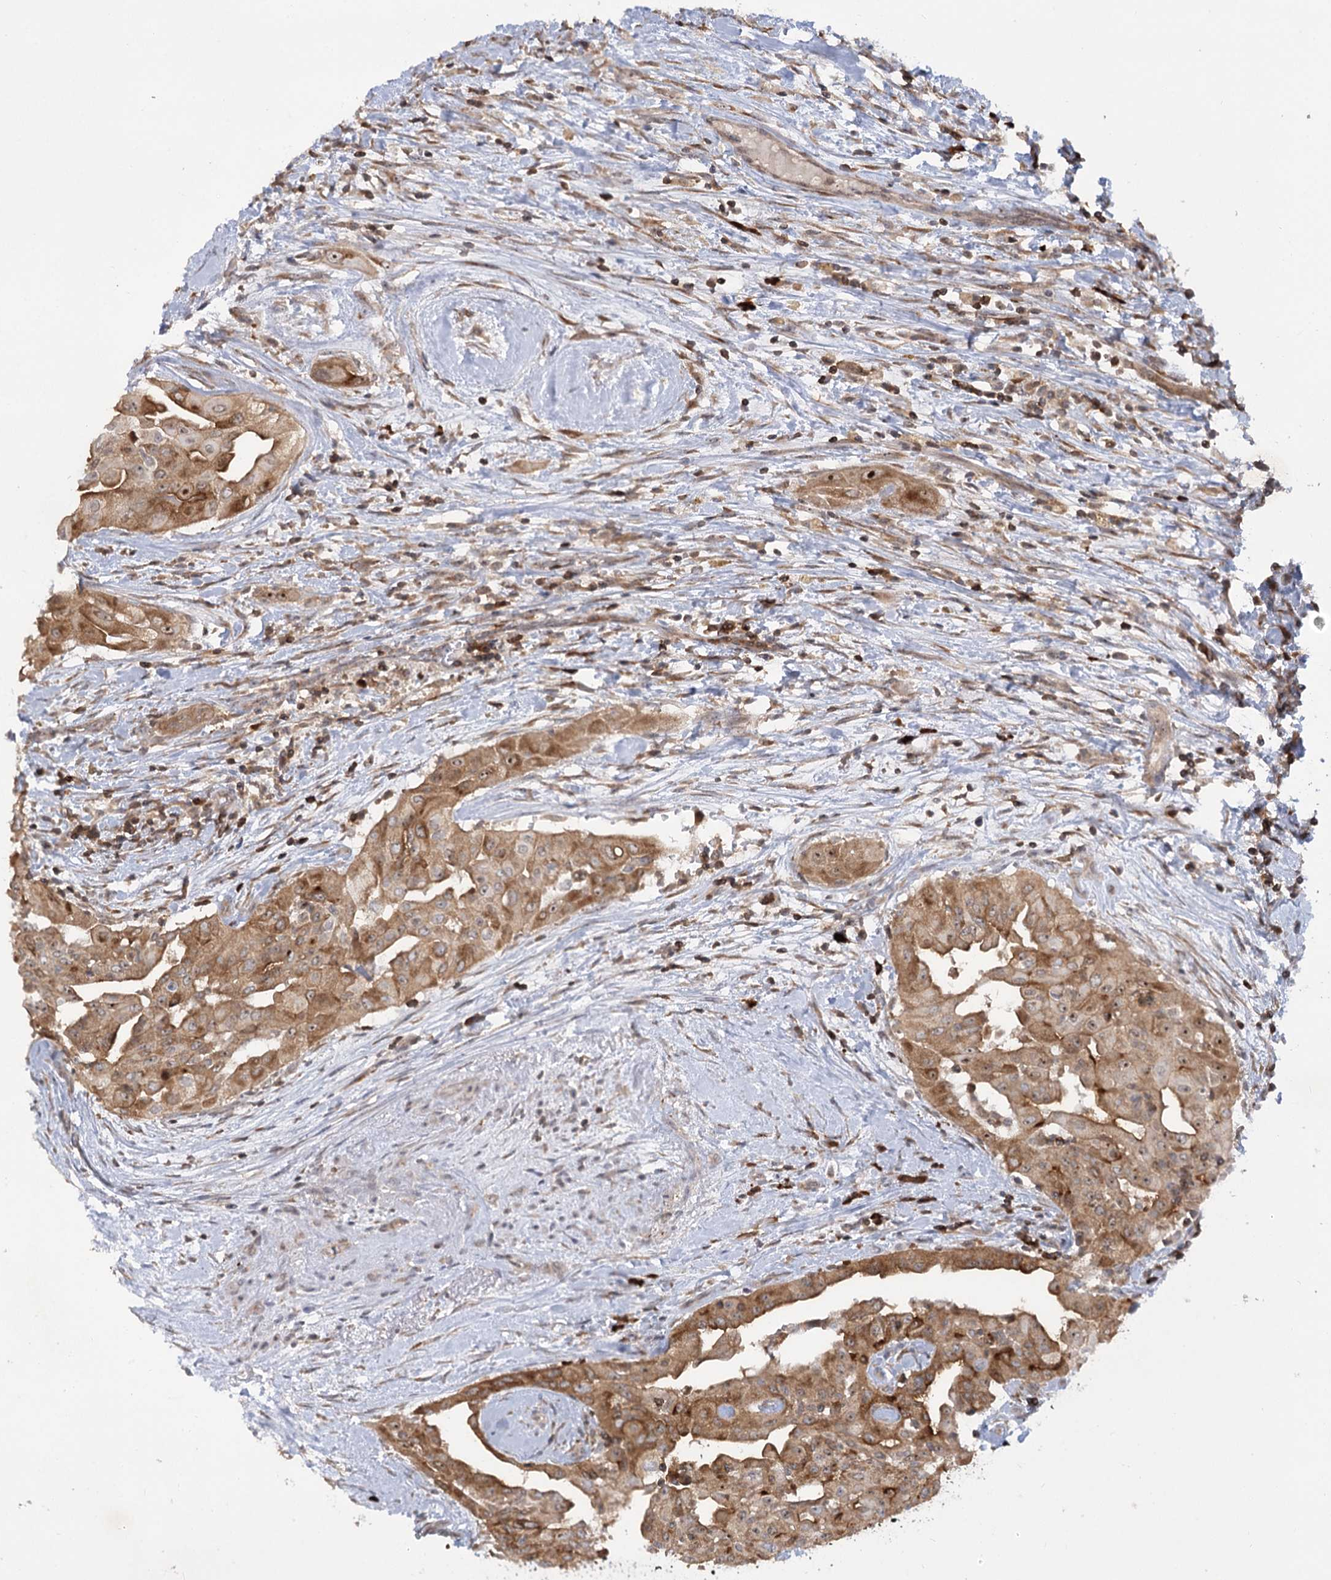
{"staining": {"intensity": "moderate", "quantity": ">75%", "location": "cytoplasmic/membranous"}, "tissue": "thyroid cancer", "cell_type": "Tumor cells", "image_type": "cancer", "snomed": [{"axis": "morphology", "description": "Papillary adenocarcinoma, NOS"}, {"axis": "topography", "description": "Thyroid gland"}], "caption": "Protein staining of thyroid cancer (papillary adenocarcinoma) tissue reveals moderate cytoplasmic/membranous staining in approximately >75% of tumor cells.", "gene": "SYTL1", "patient": {"sex": "female", "age": 59}}